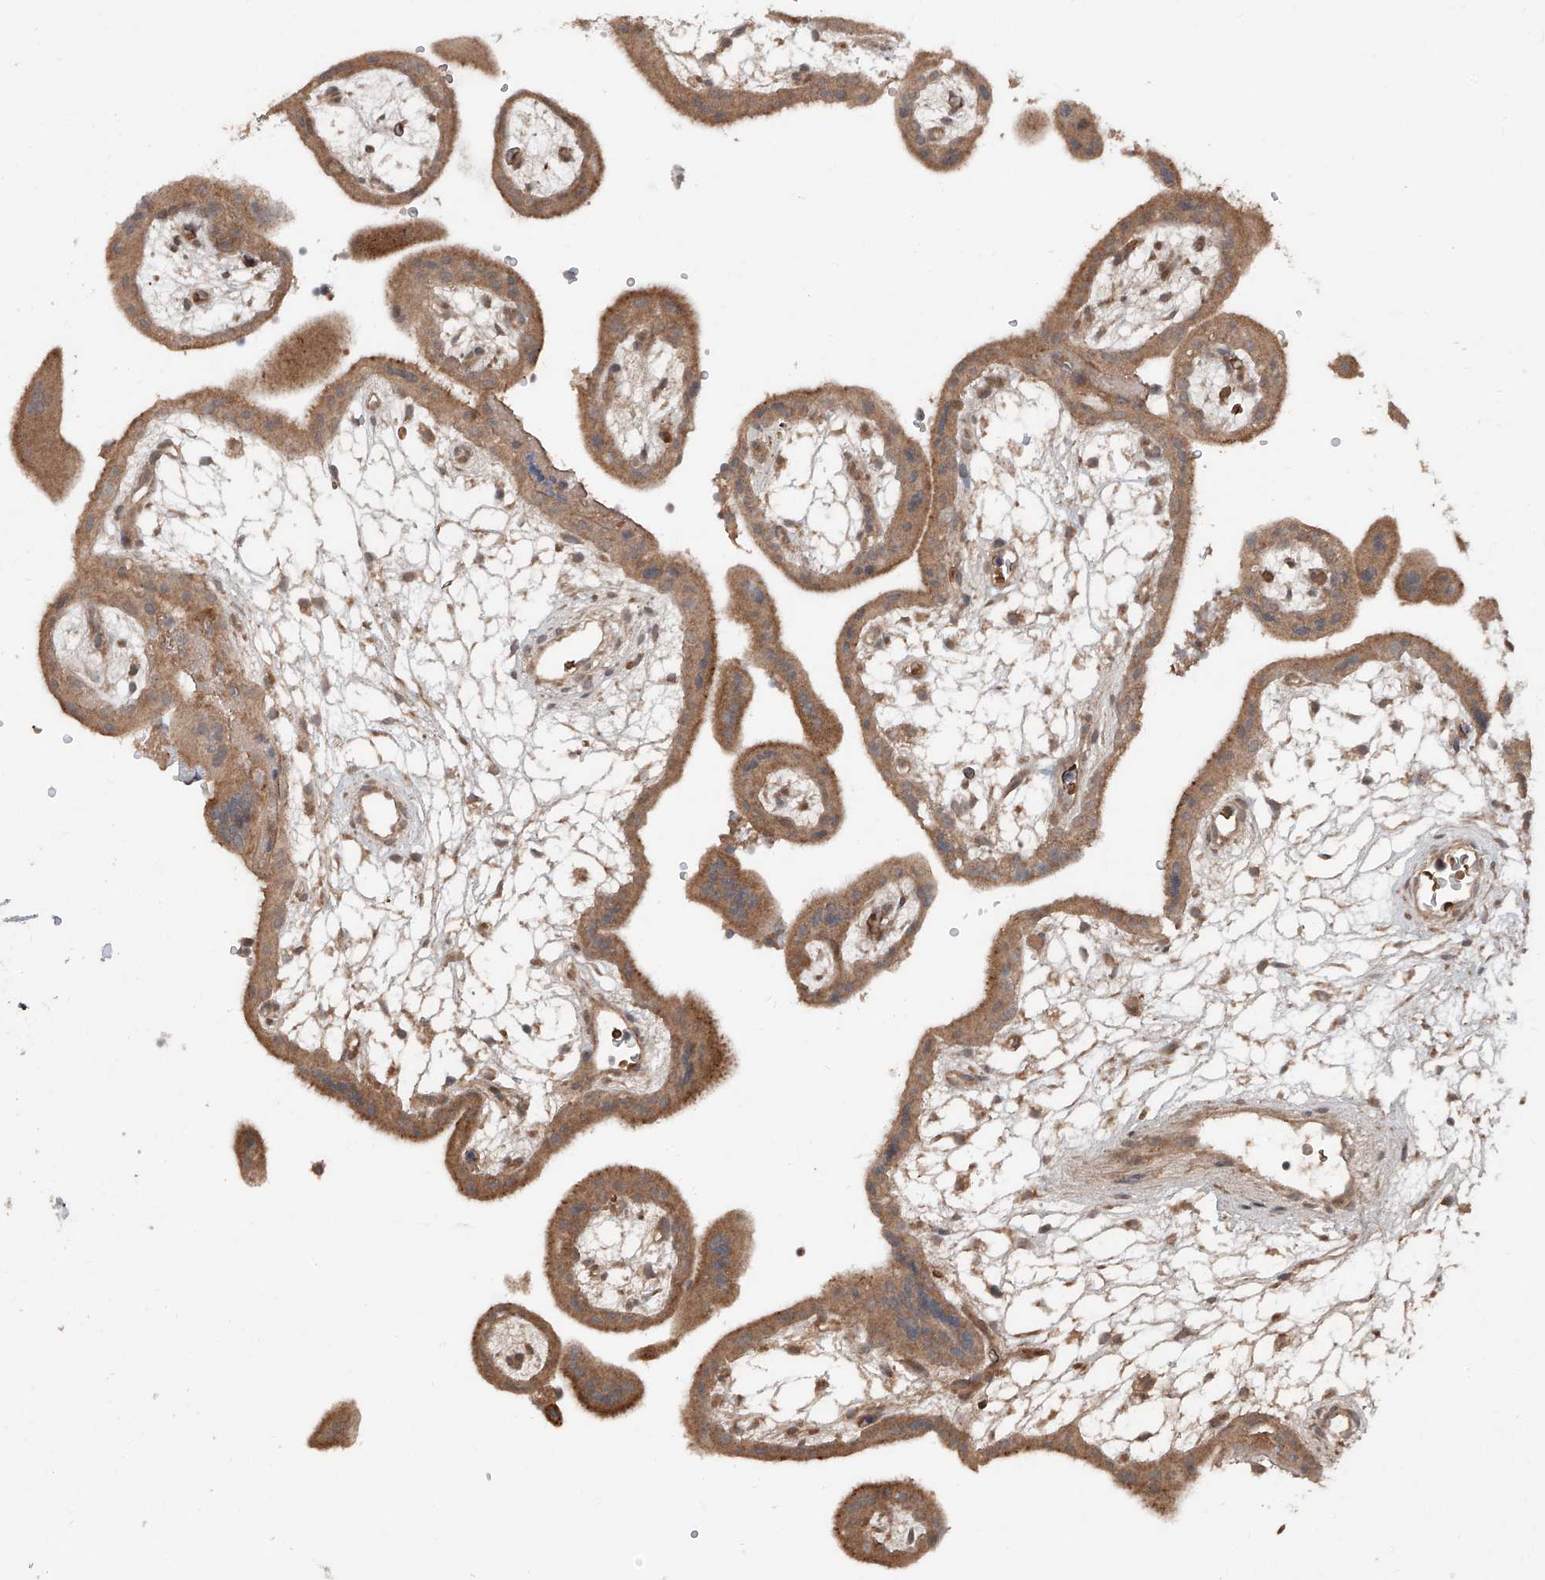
{"staining": {"intensity": "moderate", "quantity": ">75%", "location": "cytoplasmic/membranous"}, "tissue": "placenta", "cell_type": "Decidual cells", "image_type": "normal", "snomed": [{"axis": "morphology", "description": "Normal tissue, NOS"}, {"axis": "topography", "description": "Placenta"}], "caption": "High-magnification brightfield microscopy of unremarkable placenta stained with DAB (3,3'-diaminobenzidine) (brown) and counterstained with hematoxylin (blue). decidual cells exhibit moderate cytoplasmic/membranous positivity is seen in about>75% of cells.", "gene": "ADAM23", "patient": {"sex": "female", "age": 18}}